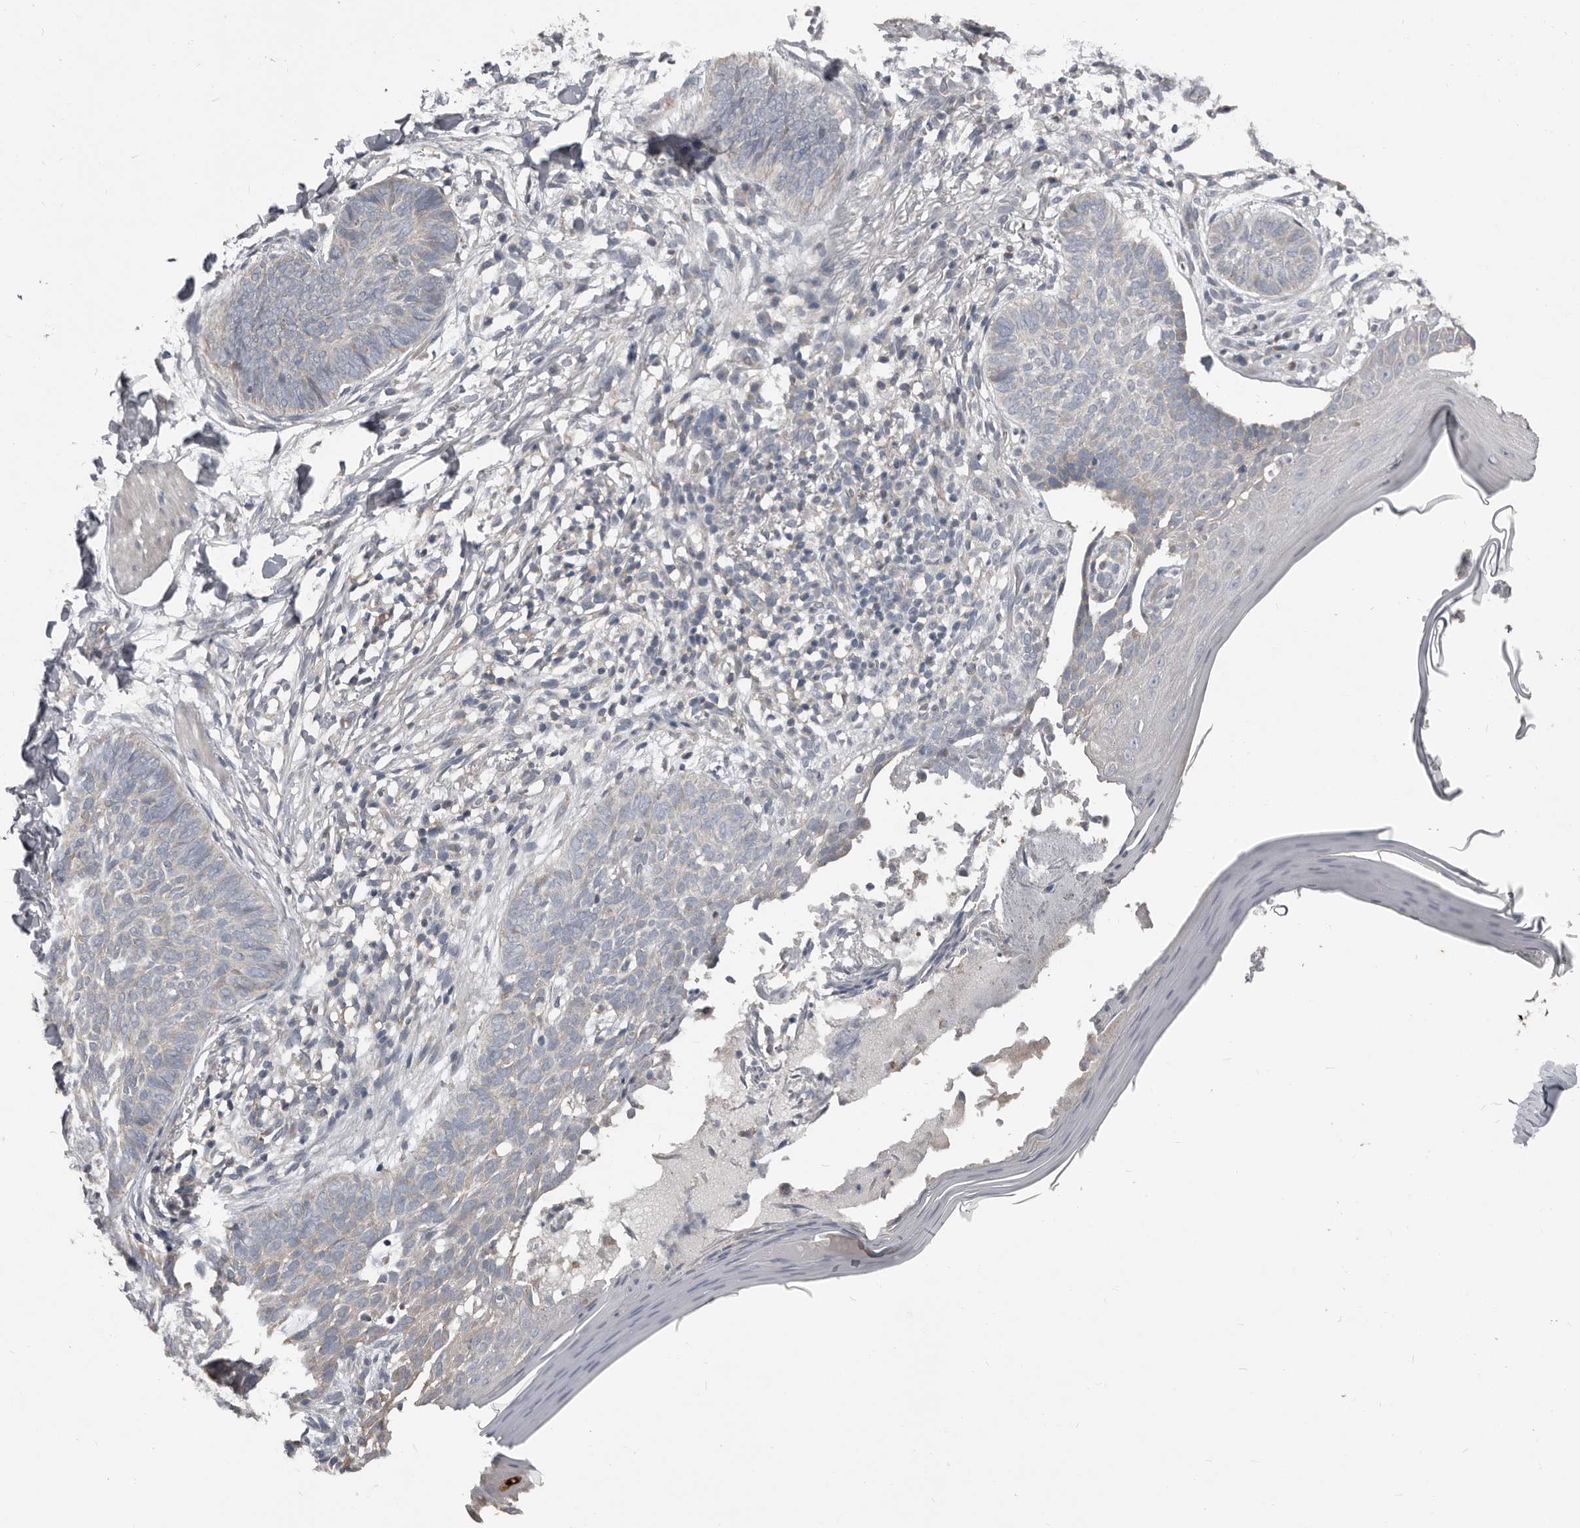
{"staining": {"intensity": "negative", "quantity": "none", "location": "none"}, "tissue": "skin cancer", "cell_type": "Tumor cells", "image_type": "cancer", "snomed": [{"axis": "morphology", "description": "Normal tissue, NOS"}, {"axis": "morphology", "description": "Basal cell carcinoma"}, {"axis": "topography", "description": "Skin"}], "caption": "DAB immunohistochemical staining of skin cancer reveals no significant positivity in tumor cells.", "gene": "CA6", "patient": {"sex": "male", "age": 50}}